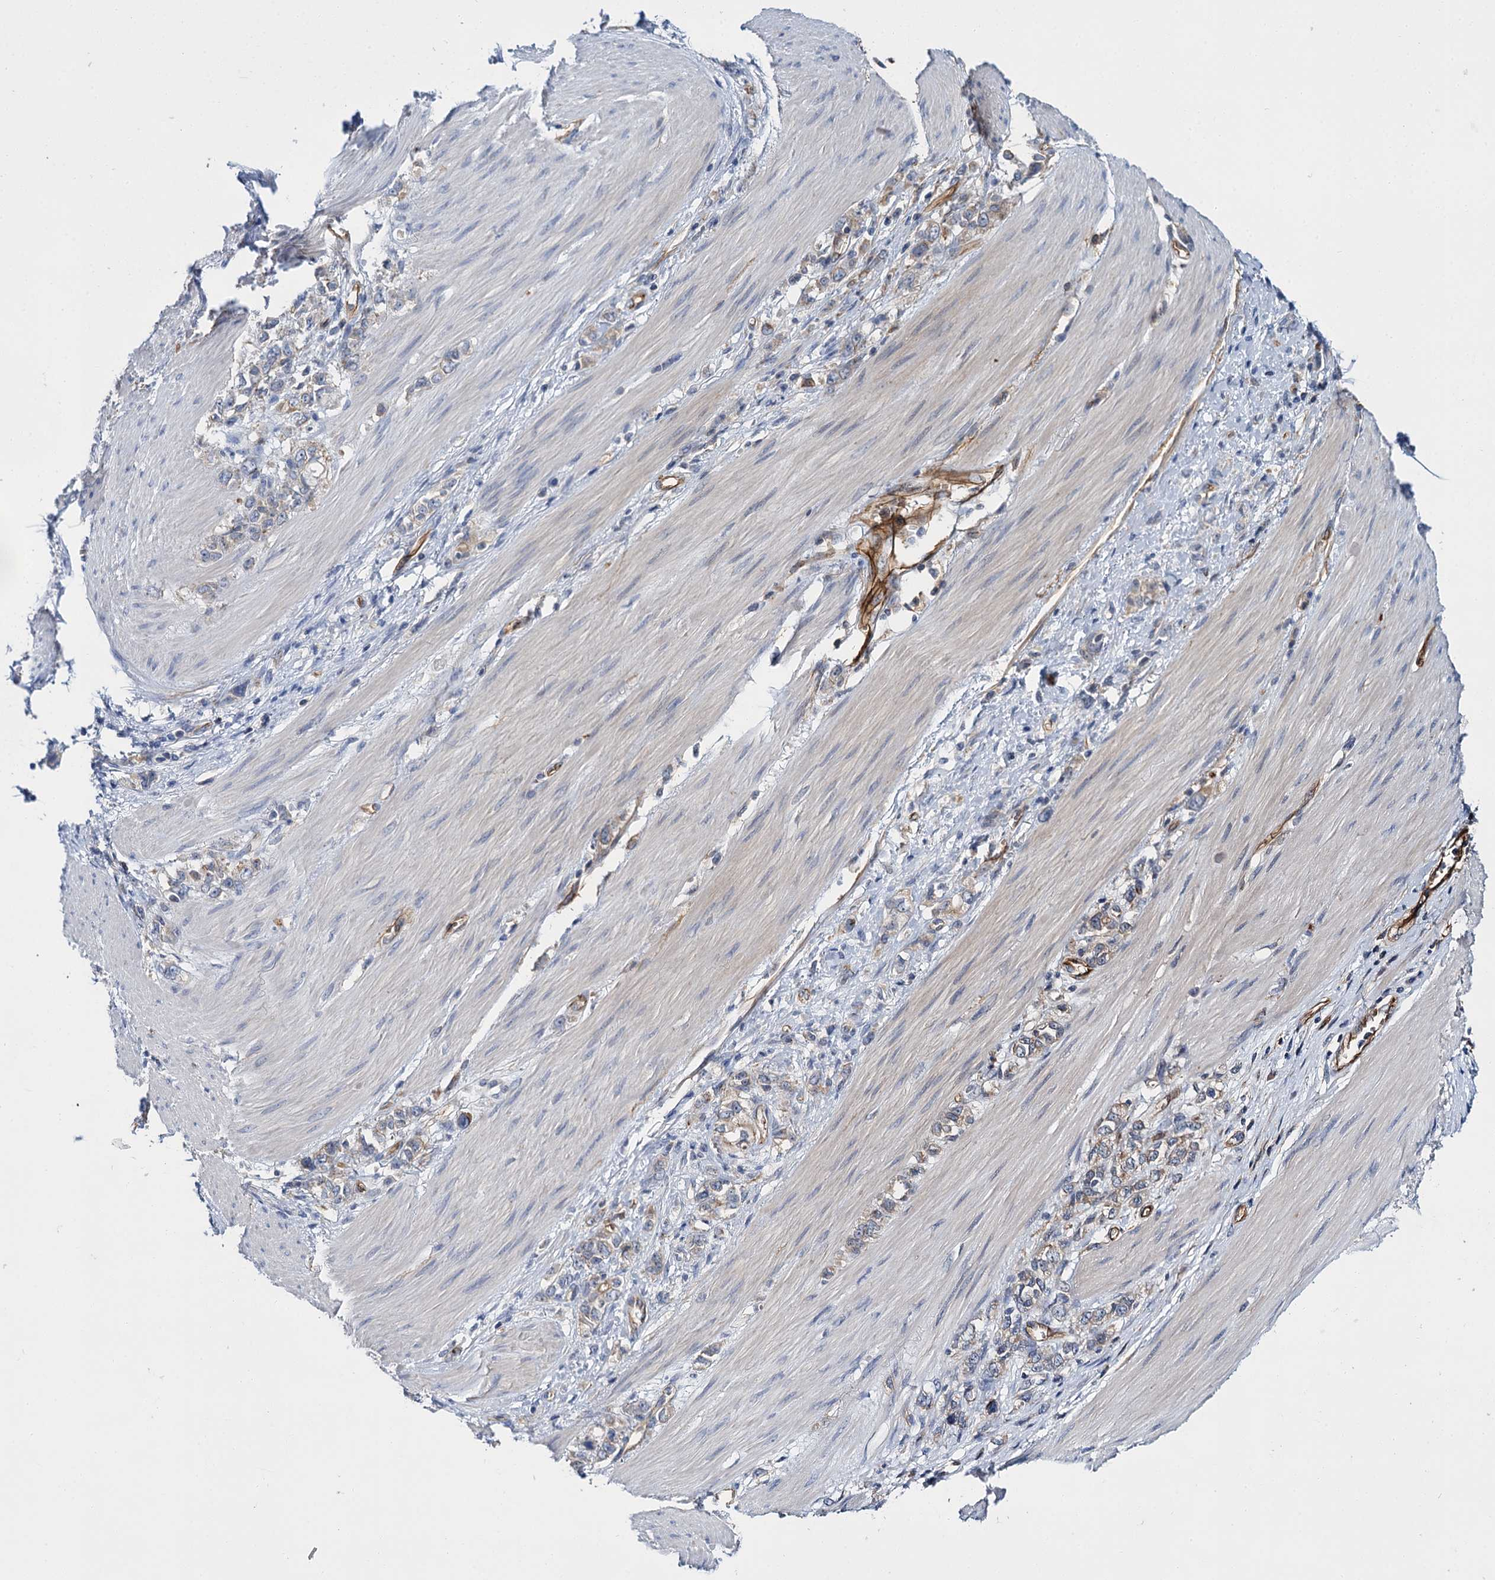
{"staining": {"intensity": "weak", "quantity": "25%-75%", "location": "cytoplasmic/membranous"}, "tissue": "stomach cancer", "cell_type": "Tumor cells", "image_type": "cancer", "snomed": [{"axis": "morphology", "description": "Adenocarcinoma, NOS"}, {"axis": "topography", "description": "Stomach"}], "caption": "Adenocarcinoma (stomach) stained with a protein marker reveals weak staining in tumor cells.", "gene": "ABLIM1", "patient": {"sex": "female", "age": 76}}